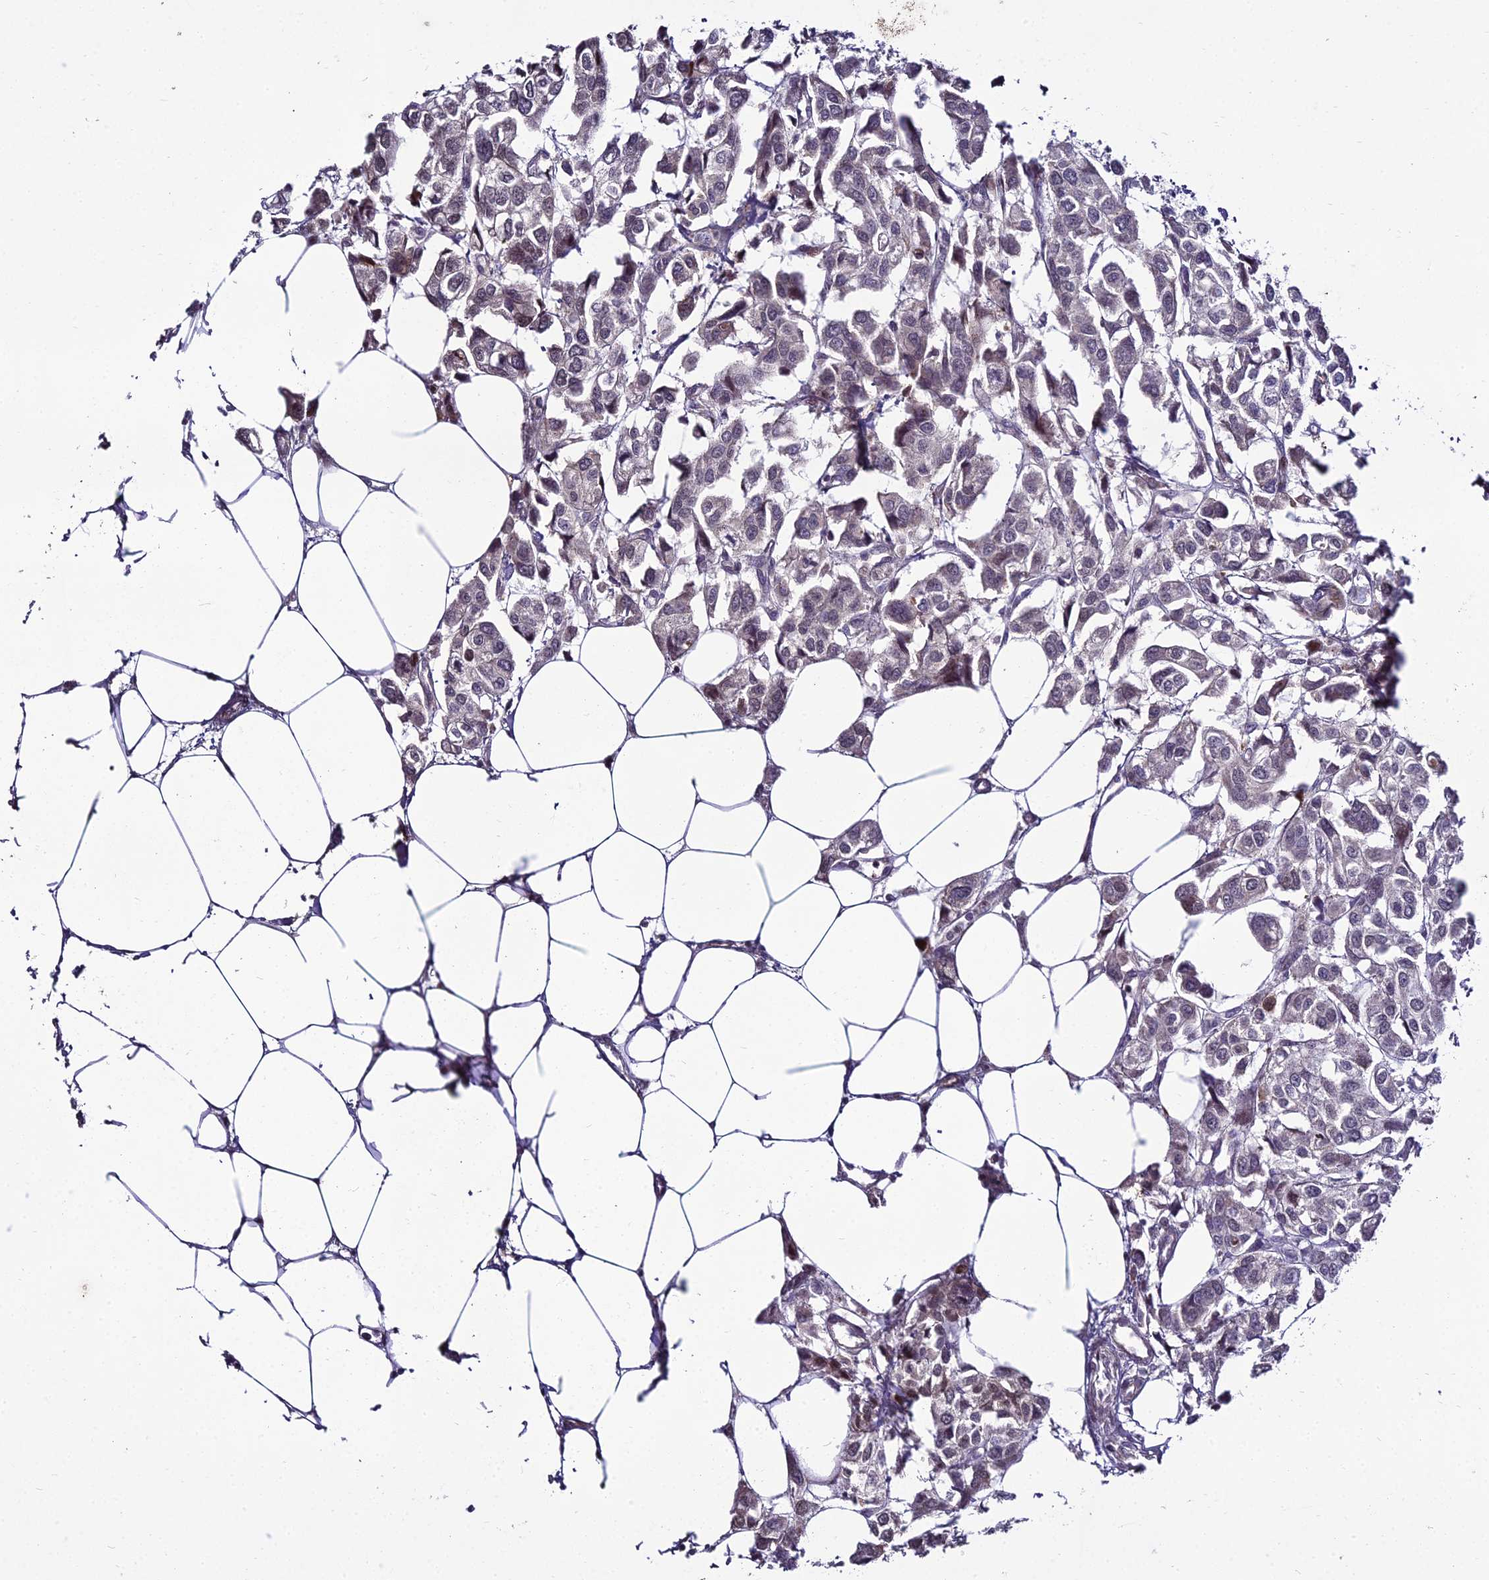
{"staining": {"intensity": "weak", "quantity": "<25%", "location": "nuclear"}, "tissue": "urothelial cancer", "cell_type": "Tumor cells", "image_type": "cancer", "snomed": [{"axis": "morphology", "description": "Urothelial carcinoma, High grade"}, {"axis": "topography", "description": "Urinary bladder"}], "caption": "This is a image of immunohistochemistry (IHC) staining of urothelial cancer, which shows no expression in tumor cells. (Stains: DAB (3,3'-diaminobenzidine) immunohistochemistry with hematoxylin counter stain, Microscopy: brightfield microscopy at high magnification).", "gene": "ZNF707", "patient": {"sex": "male", "age": 67}}